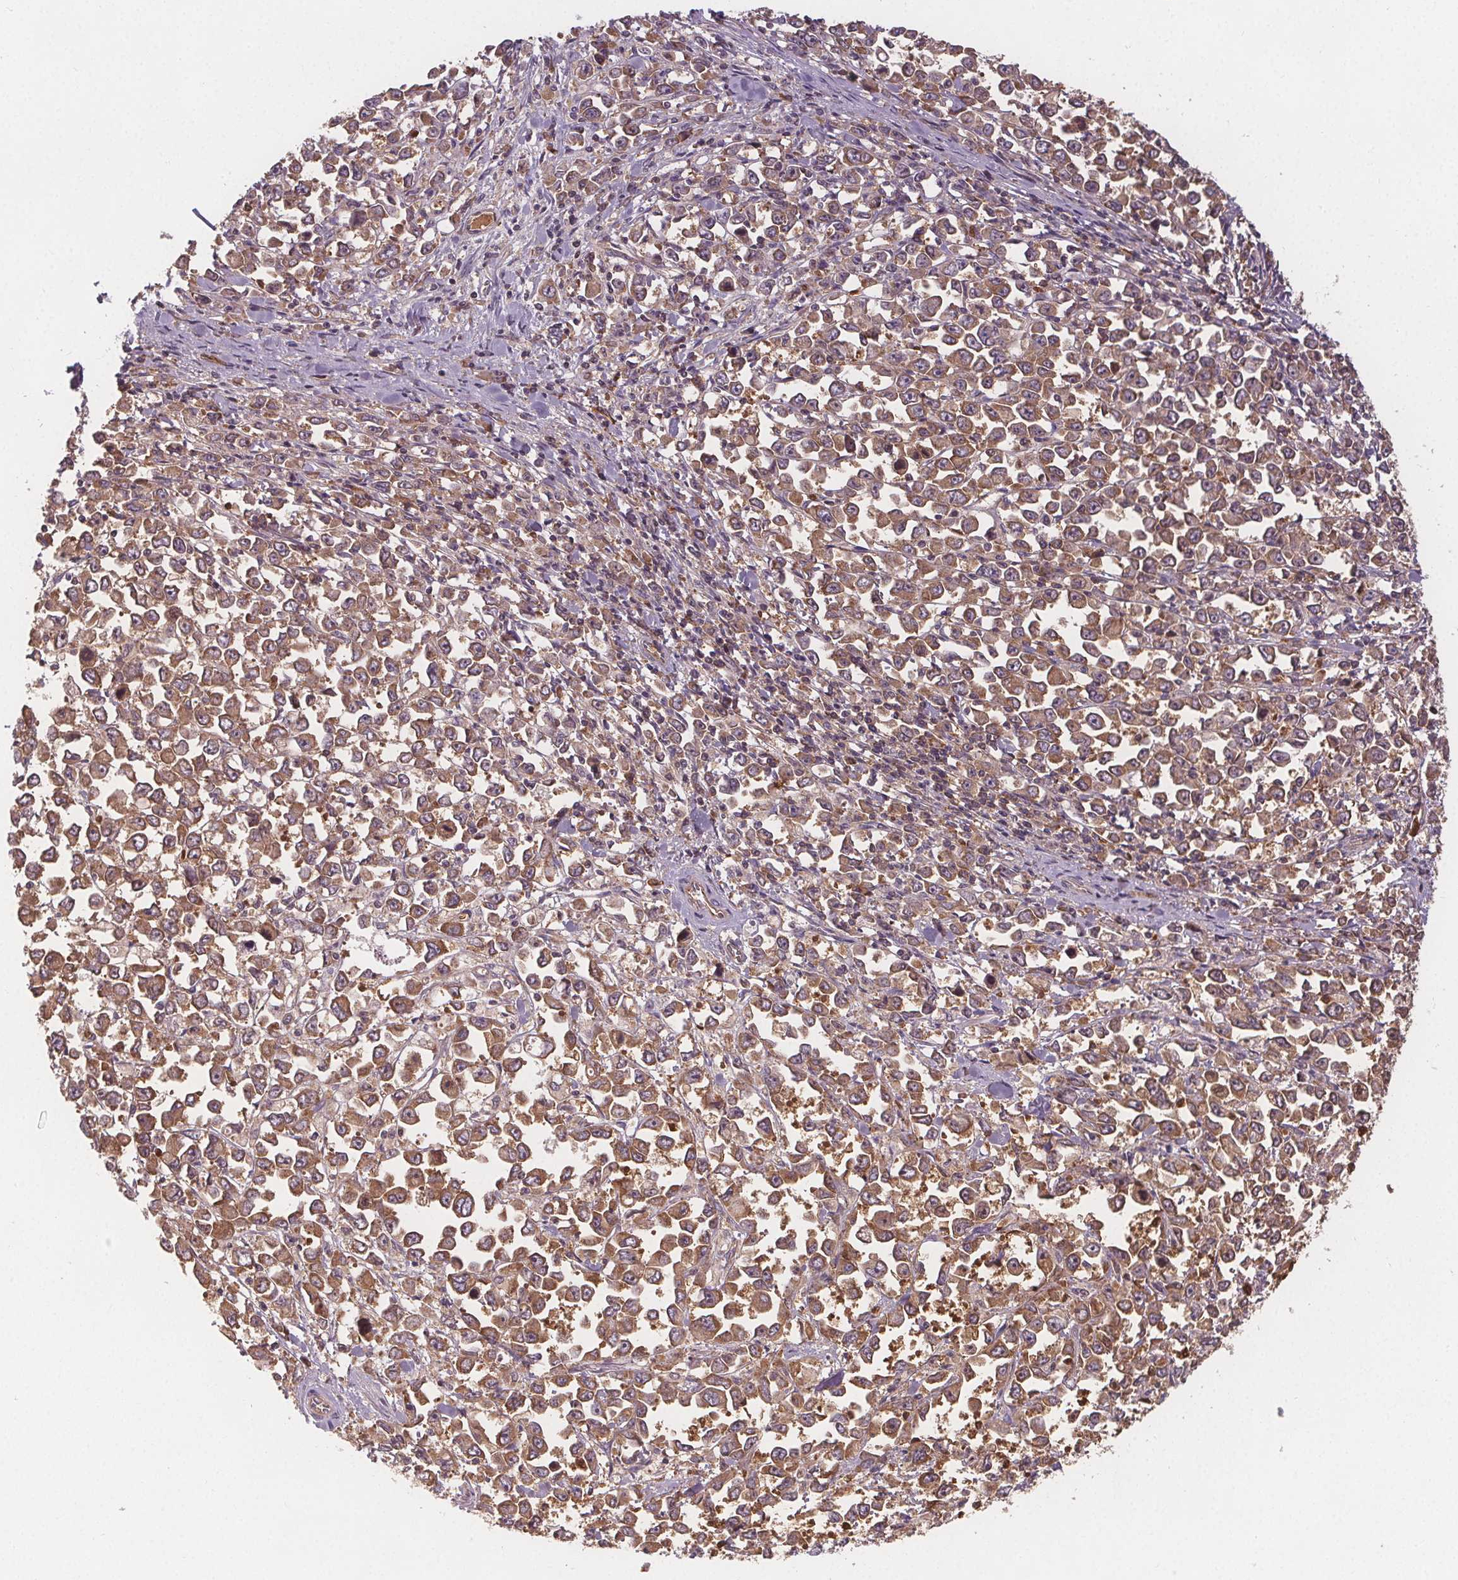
{"staining": {"intensity": "moderate", "quantity": ">75%", "location": "cytoplasmic/membranous"}, "tissue": "stomach cancer", "cell_type": "Tumor cells", "image_type": "cancer", "snomed": [{"axis": "morphology", "description": "Adenocarcinoma, NOS"}, {"axis": "topography", "description": "Stomach, upper"}], "caption": "Tumor cells show medium levels of moderate cytoplasmic/membranous positivity in approximately >75% of cells in human adenocarcinoma (stomach). The staining was performed using DAB (3,3'-diaminobenzidine), with brown indicating positive protein expression. Nuclei are stained blue with hematoxylin.", "gene": "EIF3D", "patient": {"sex": "male", "age": 70}}